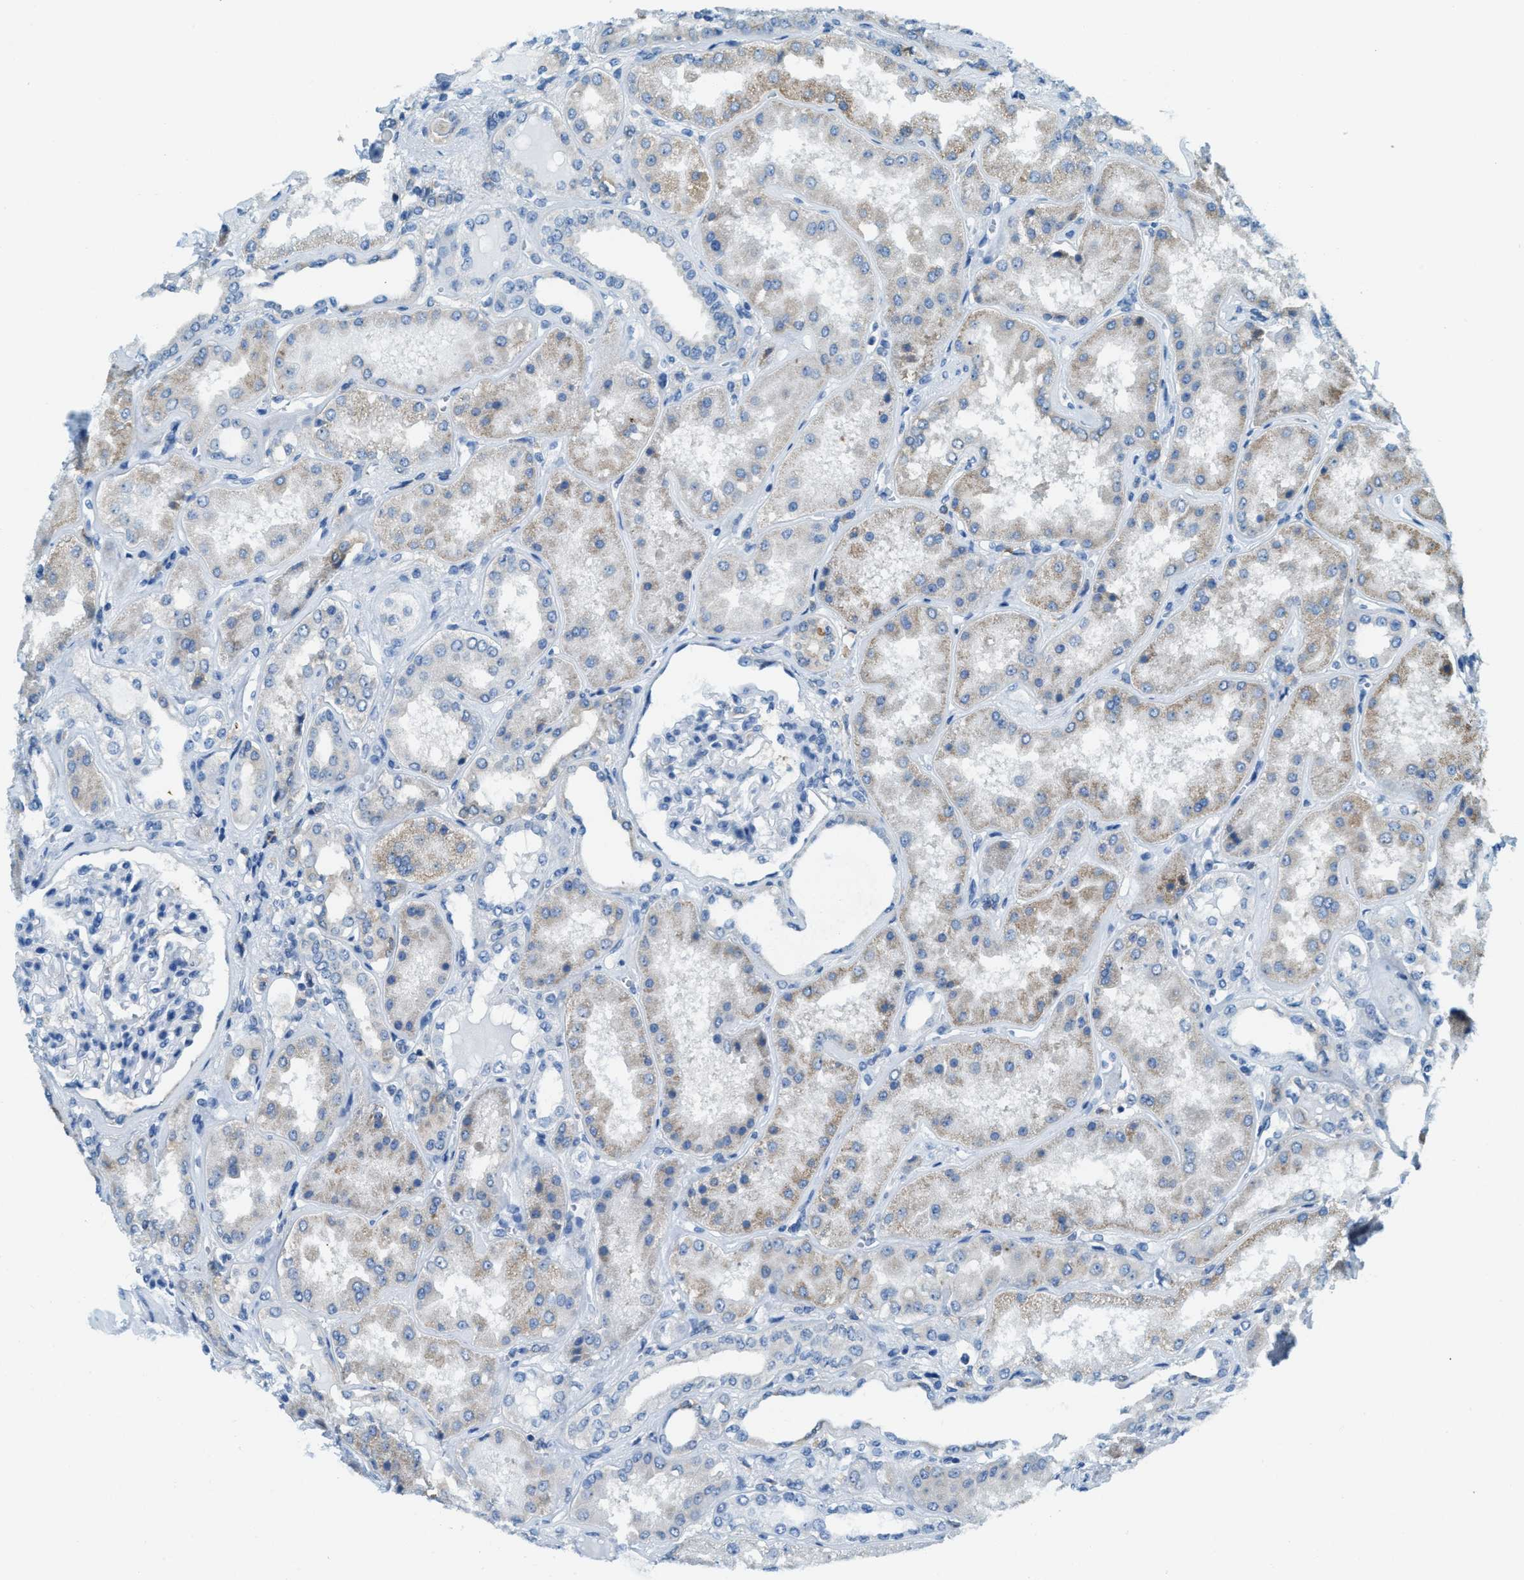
{"staining": {"intensity": "negative", "quantity": "none", "location": "none"}, "tissue": "kidney", "cell_type": "Cells in glomeruli", "image_type": "normal", "snomed": [{"axis": "morphology", "description": "Normal tissue, NOS"}, {"axis": "topography", "description": "Kidney"}], "caption": "This image is of benign kidney stained with IHC to label a protein in brown with the nuclei are counter-stained blue. There is no expression in cells in glomeruli.", "gene": "MATCAP2", "patient": {"sex": "female", "age": 56}}